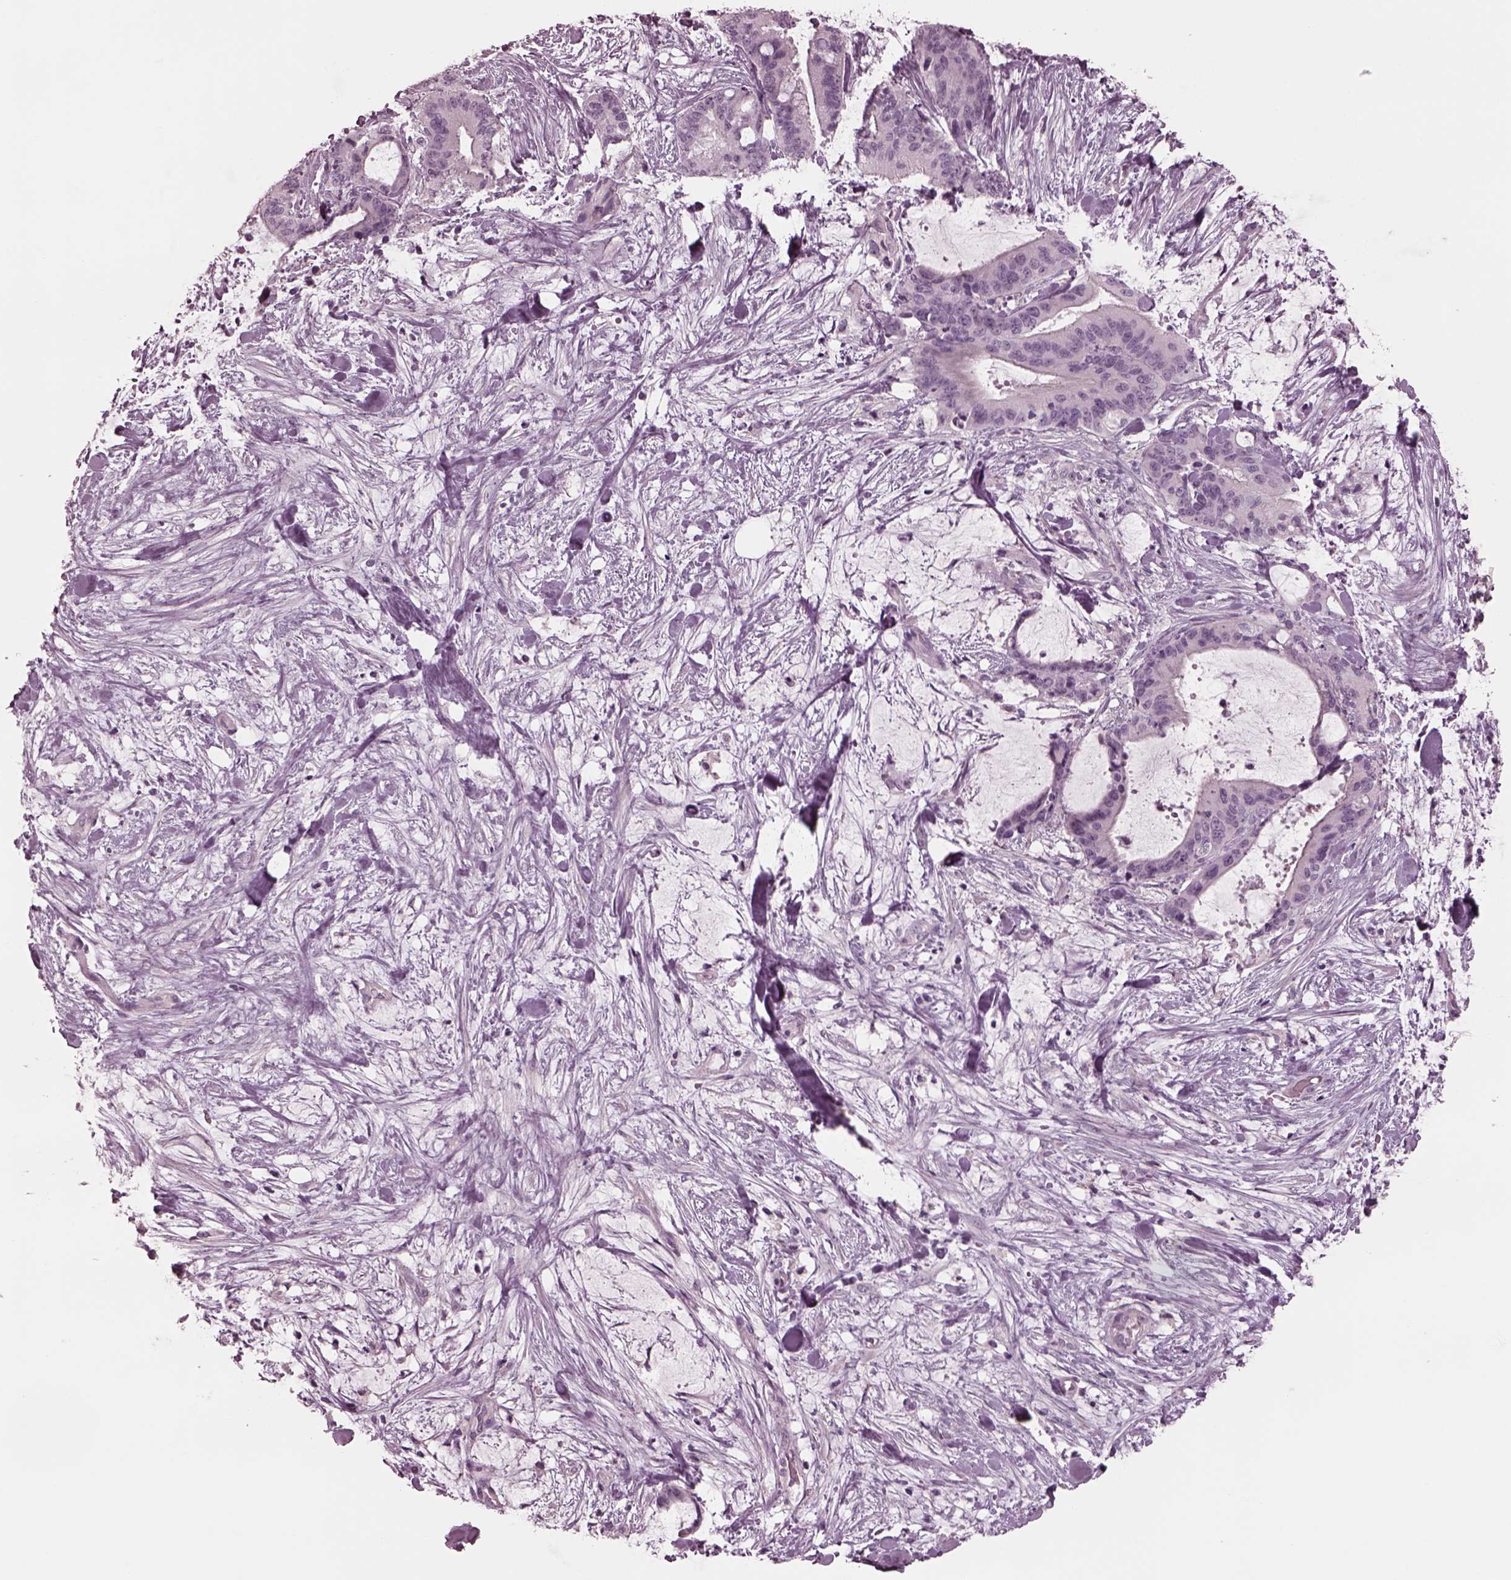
{"staining": {"intensity": "negative", "quantity": "none", "location": "none"}, "tissue": "liver cancer", "cell_type": "Tumor cells", "image_type": "cancer", "snomed": [{"axis": "morphology", "description": "Cholangiocarcinoma"}, {"axis": "topography", "description": "Liver"}], "caption": "IHC micrograph of neoplastic tissue: human liver cholangiocarcinoma stained with DAB exhibits no significant protein positivity in tumor cells.", "gene": "YY2", "patient": {"sex": "female", "age": 73}}